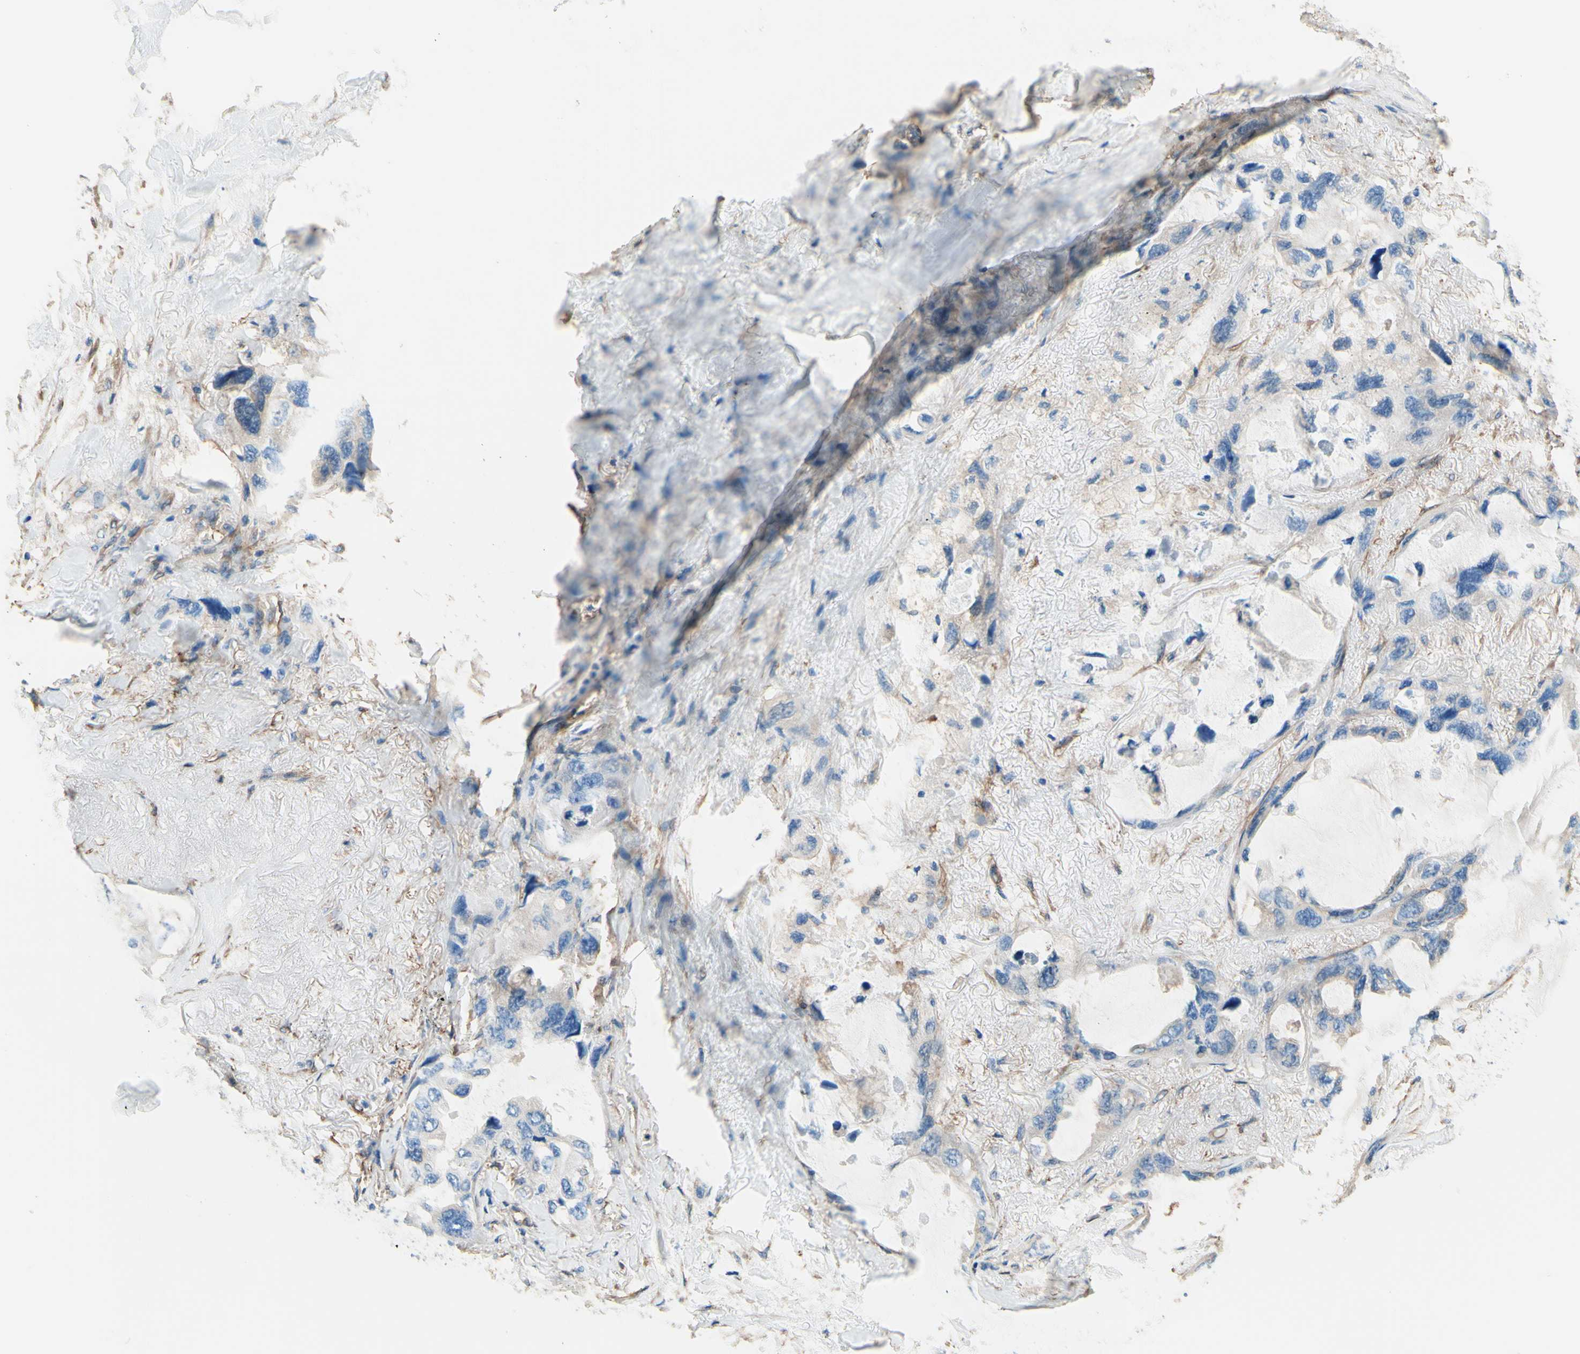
{"staining": {"intensity": "negative", "quantity": "none", "location": "none"}, "tissue": "lung cancer", "cell_type": "Tumor cells", "image_type": "cancer", "snomed": [{"axis": "morphology", "description": "Squamous cell carcinoma, NOS"}, {"axis": "topography", "description": "Lung"}], "caption": "High magnification brightfield microscopy of lung squamous cell carcinoma stained with DAB (3,3'-diaminobenzidine) (brown) and counterstained with hematoxylin (blue): tumor cells show no significant expression. (DAB (3,3'-diaminobenzidine) IHC with hematoxylin counter stain).", "gene": "DPYSL3", "patient": {"sex": "female", "age": 73}}